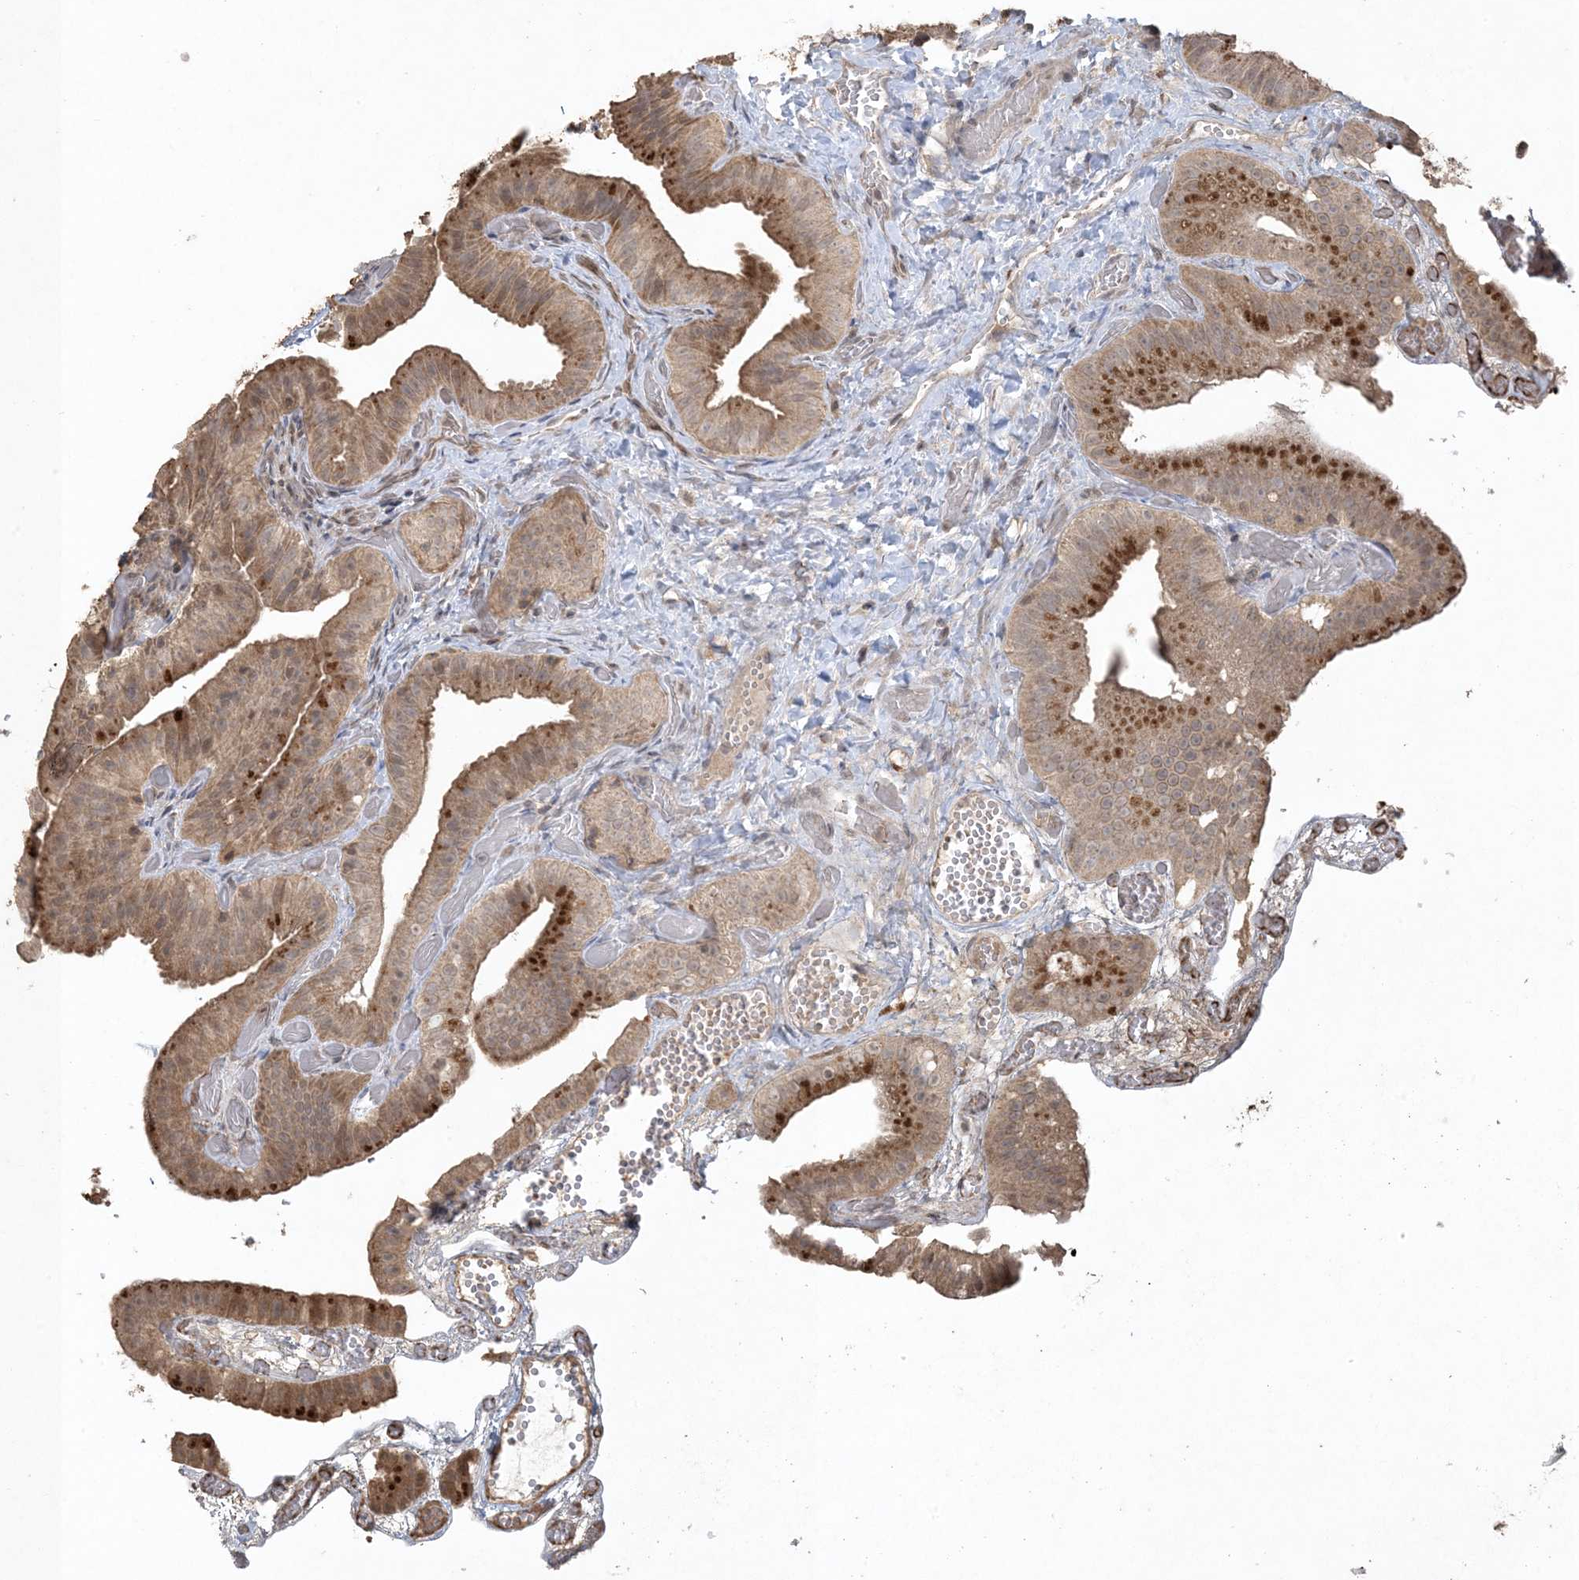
{"staining": {"intensity": "moderate", "quantity": ">75%", "location": "cytoplasmic/membranous"}, "tissue": "gallbladder", "cell_type": "Glandular cells", "image_type": "normal", "snomed": [{"axis": "morphology", "description": "Normal tissue, NOS"}, {"axis": "topography", "description": "Gallbladder"}], "caption": "An image showing moderate cytoplasmic/membranous expression in about >75% of glandular cells in unremarkable gallbladder, as visualized by brown immunohistochemical staining.", "gene": "EFCAB8", "patient": {"sex": "female", "age": 64}}